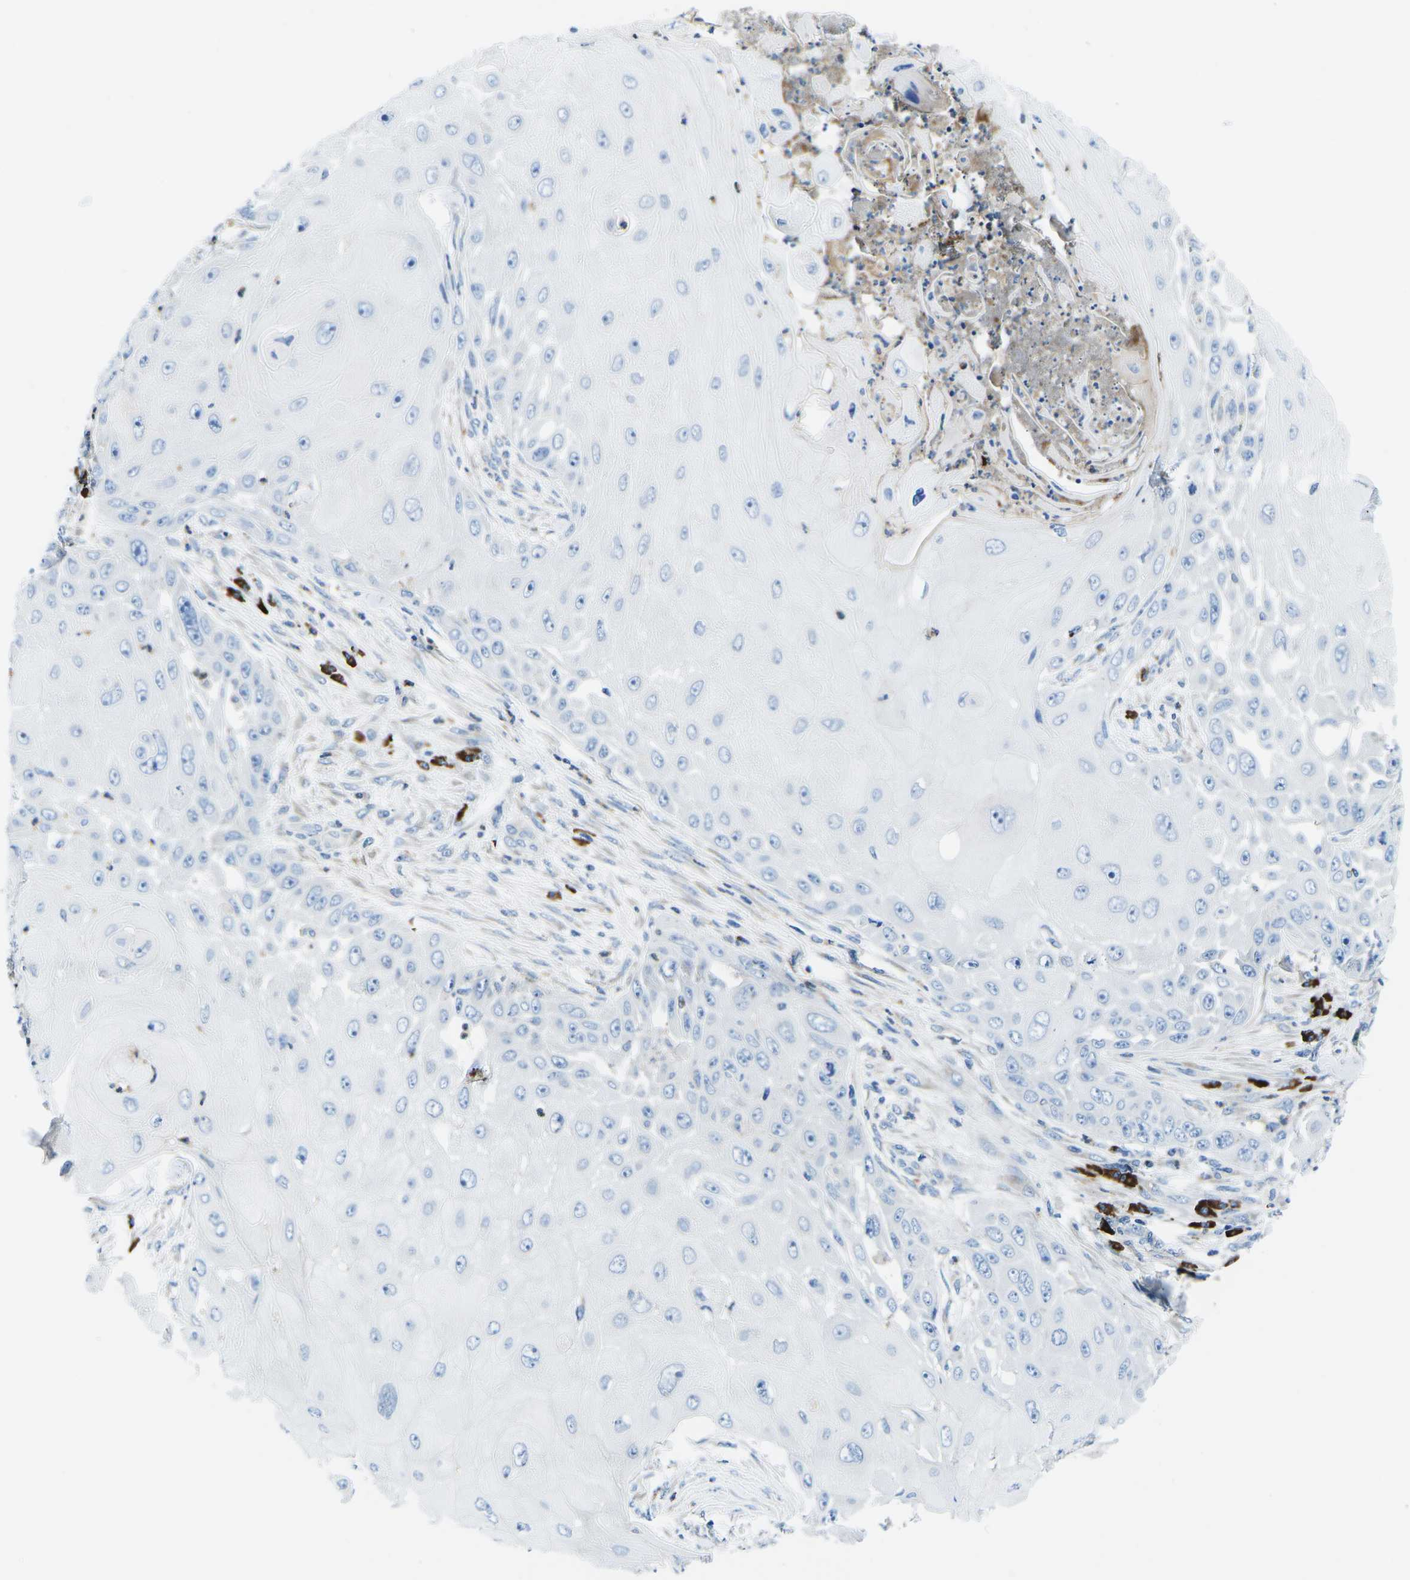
{"staining": {"intensity": "negative", "quantity": "none", "location": "none"}, "tissue": "skin cancer", "cell_type": "Tumor cells", "image_type": "cancer", "snomed": [{"axis": "morphology", "description": "Squamous cell carcinoma, NOS"}, {"axis": "topography", "description": "Skin"}], "caption": "The photomicrograph shows no significant staining in tumor cells of squamous cell carcinoma (skin).", "gene": "MC4R", "patient": {"sex": "female", "age": 44}}